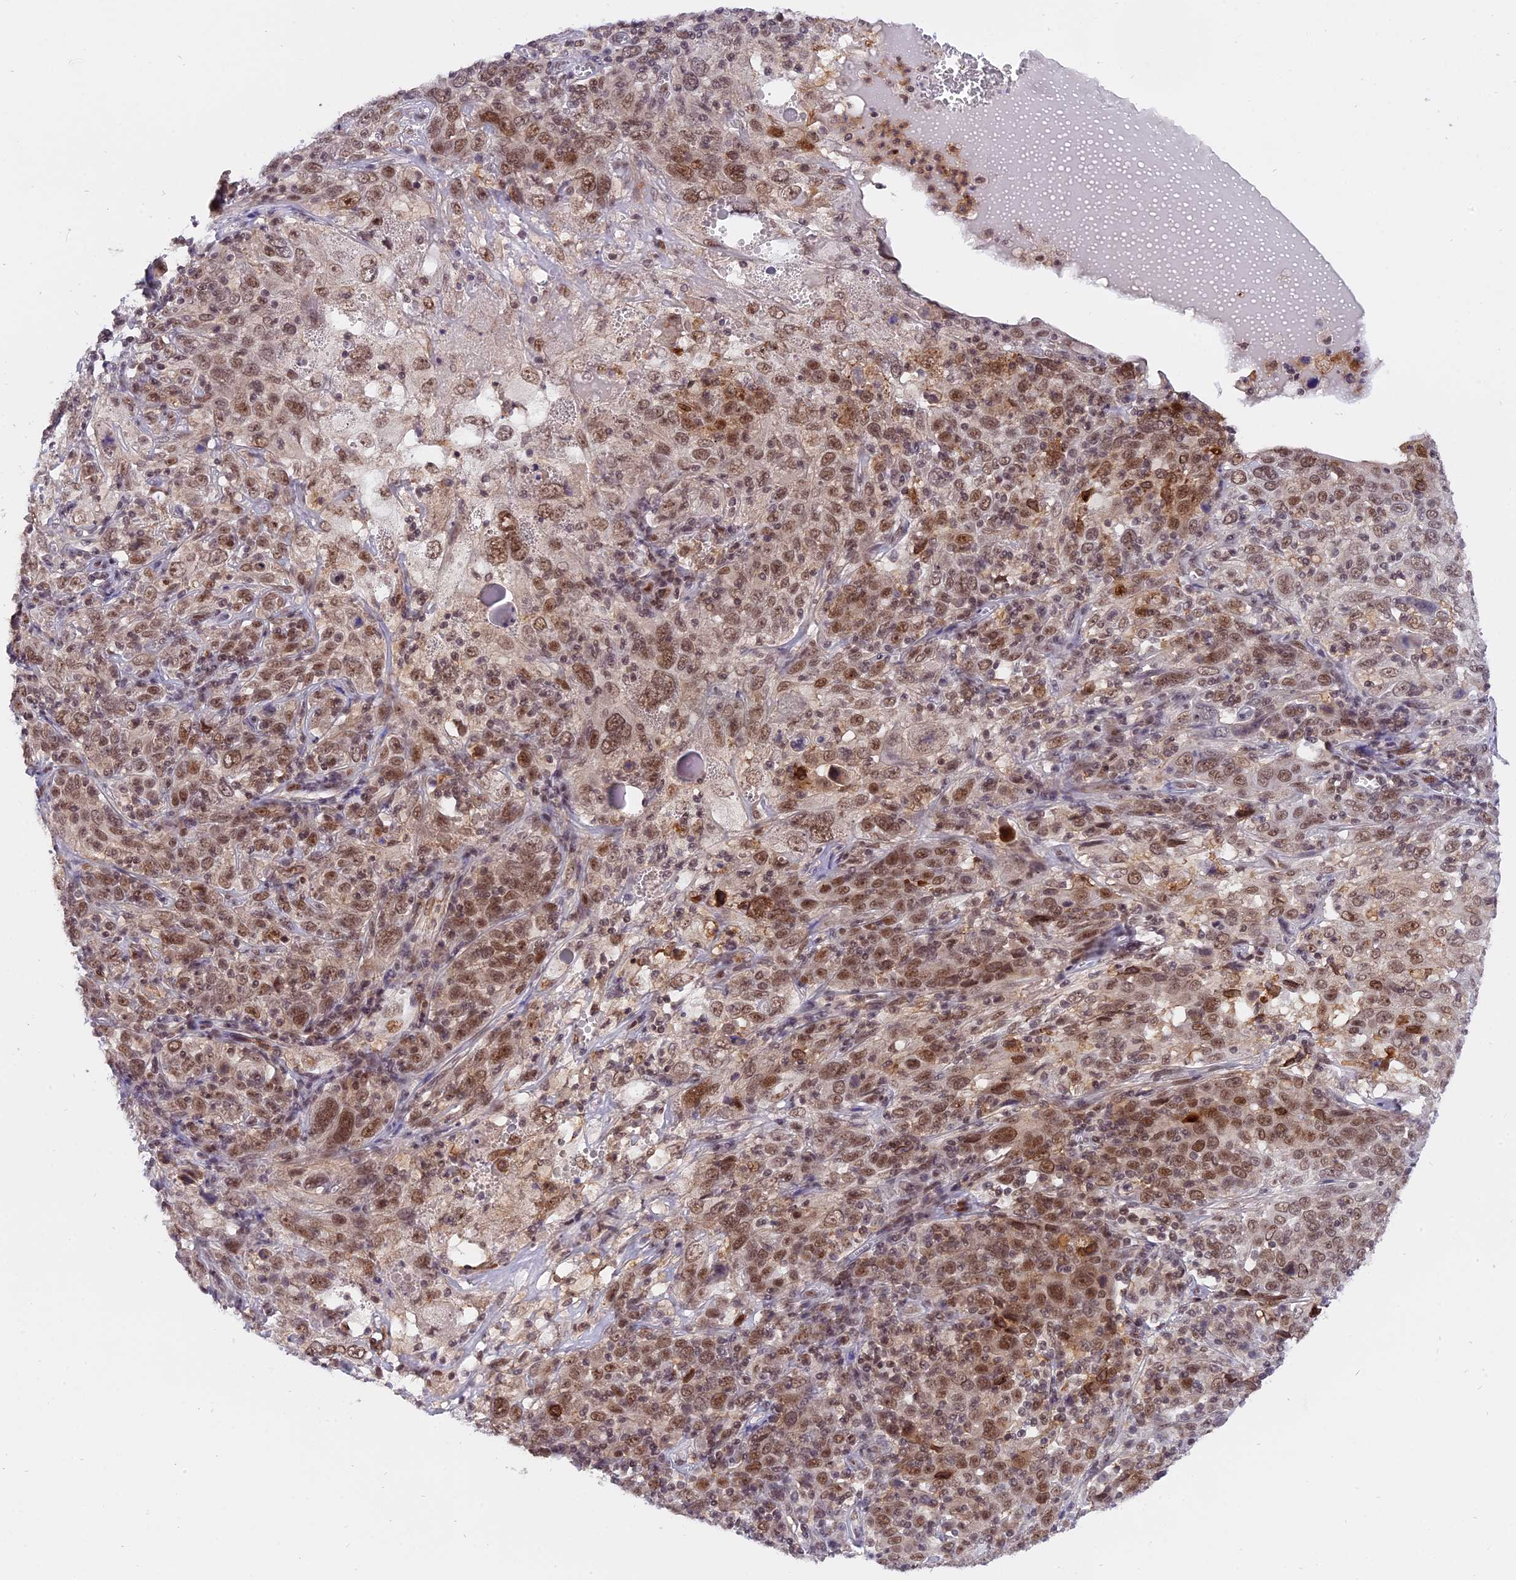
{"staining": {"intensity": "moderate", "quantity": ">75%", "location": "nuclear"}, "tissue": "cervical cancer", "cell_type": "Tumor cells", "image_type": "cancer", "snomed": [{"axis": "morphology", "description": "Squamous cell carcinoma, NOS"}, {"axis": "topography", "description": "Cervix"}], "caption": "Tumor cells exhibit moderate nuclear expression in about >75% of cells in squamous cell carcinoma (cervical).", "gene": "TADA3", "patient": {"sex": "female", "age": 46}}